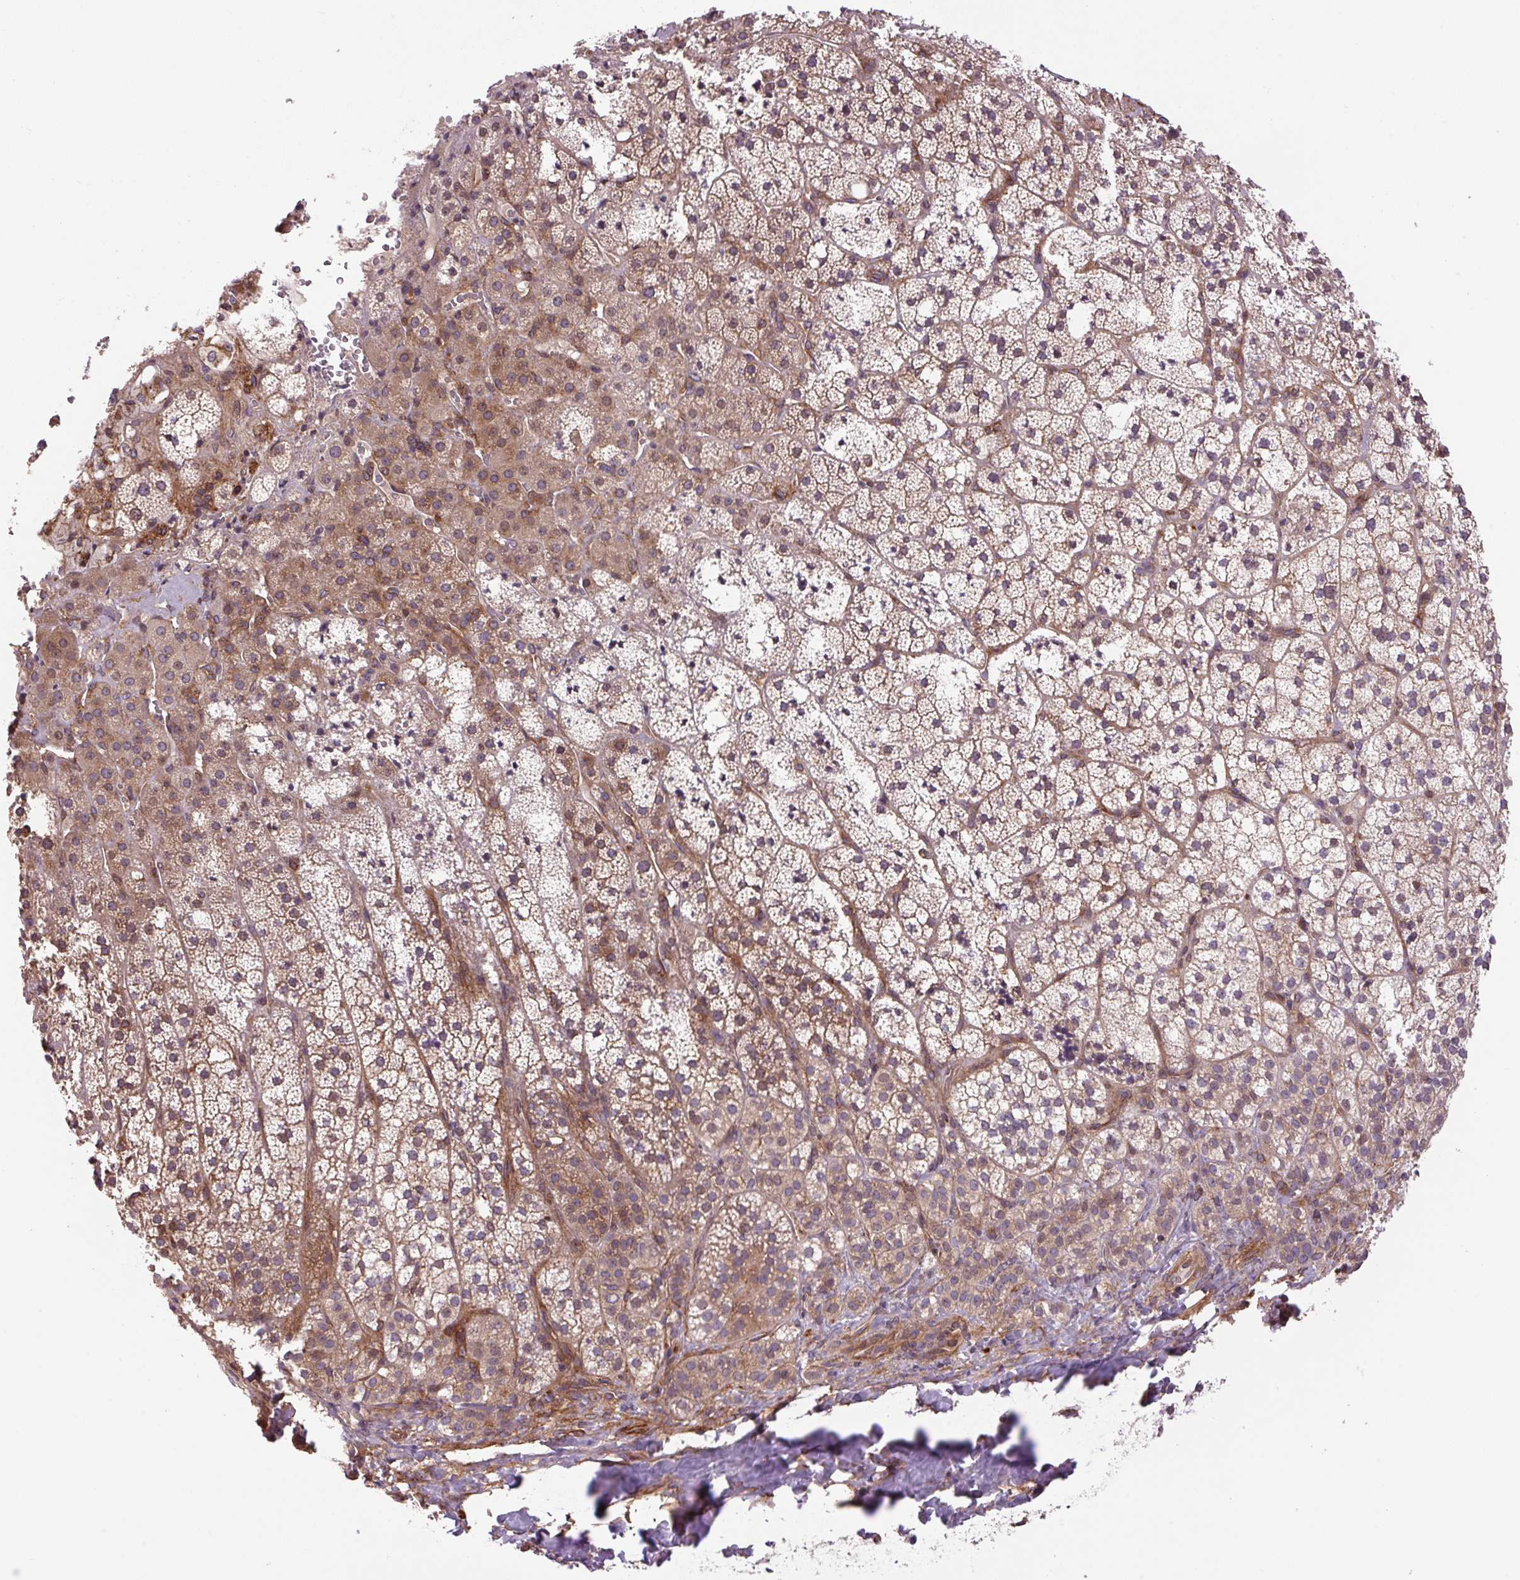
{"staining": {"intensity": "moderate", "quantity": ">75%", "location": "cytoplasmic/membranous"}, "tissue": "adrenal gland", "cell_type": "Glandular cells", "image_type": "normal", "snomed": [{"axis": "morphology", "description": "Normal tissue, NOS"}, {"axis": "topography", "description": "Adrenal gland"}], "caption": "This photomicrograph shows normal adrenal gland stained with IHC to label a protein in brown. The cytoplasmic/membranous of glandular cells show moderate positivity for the protein. Nuclei are counter-stained blue.", "gene": "SEPTIN10", "patient": {"sex": "male", "age": 53}}